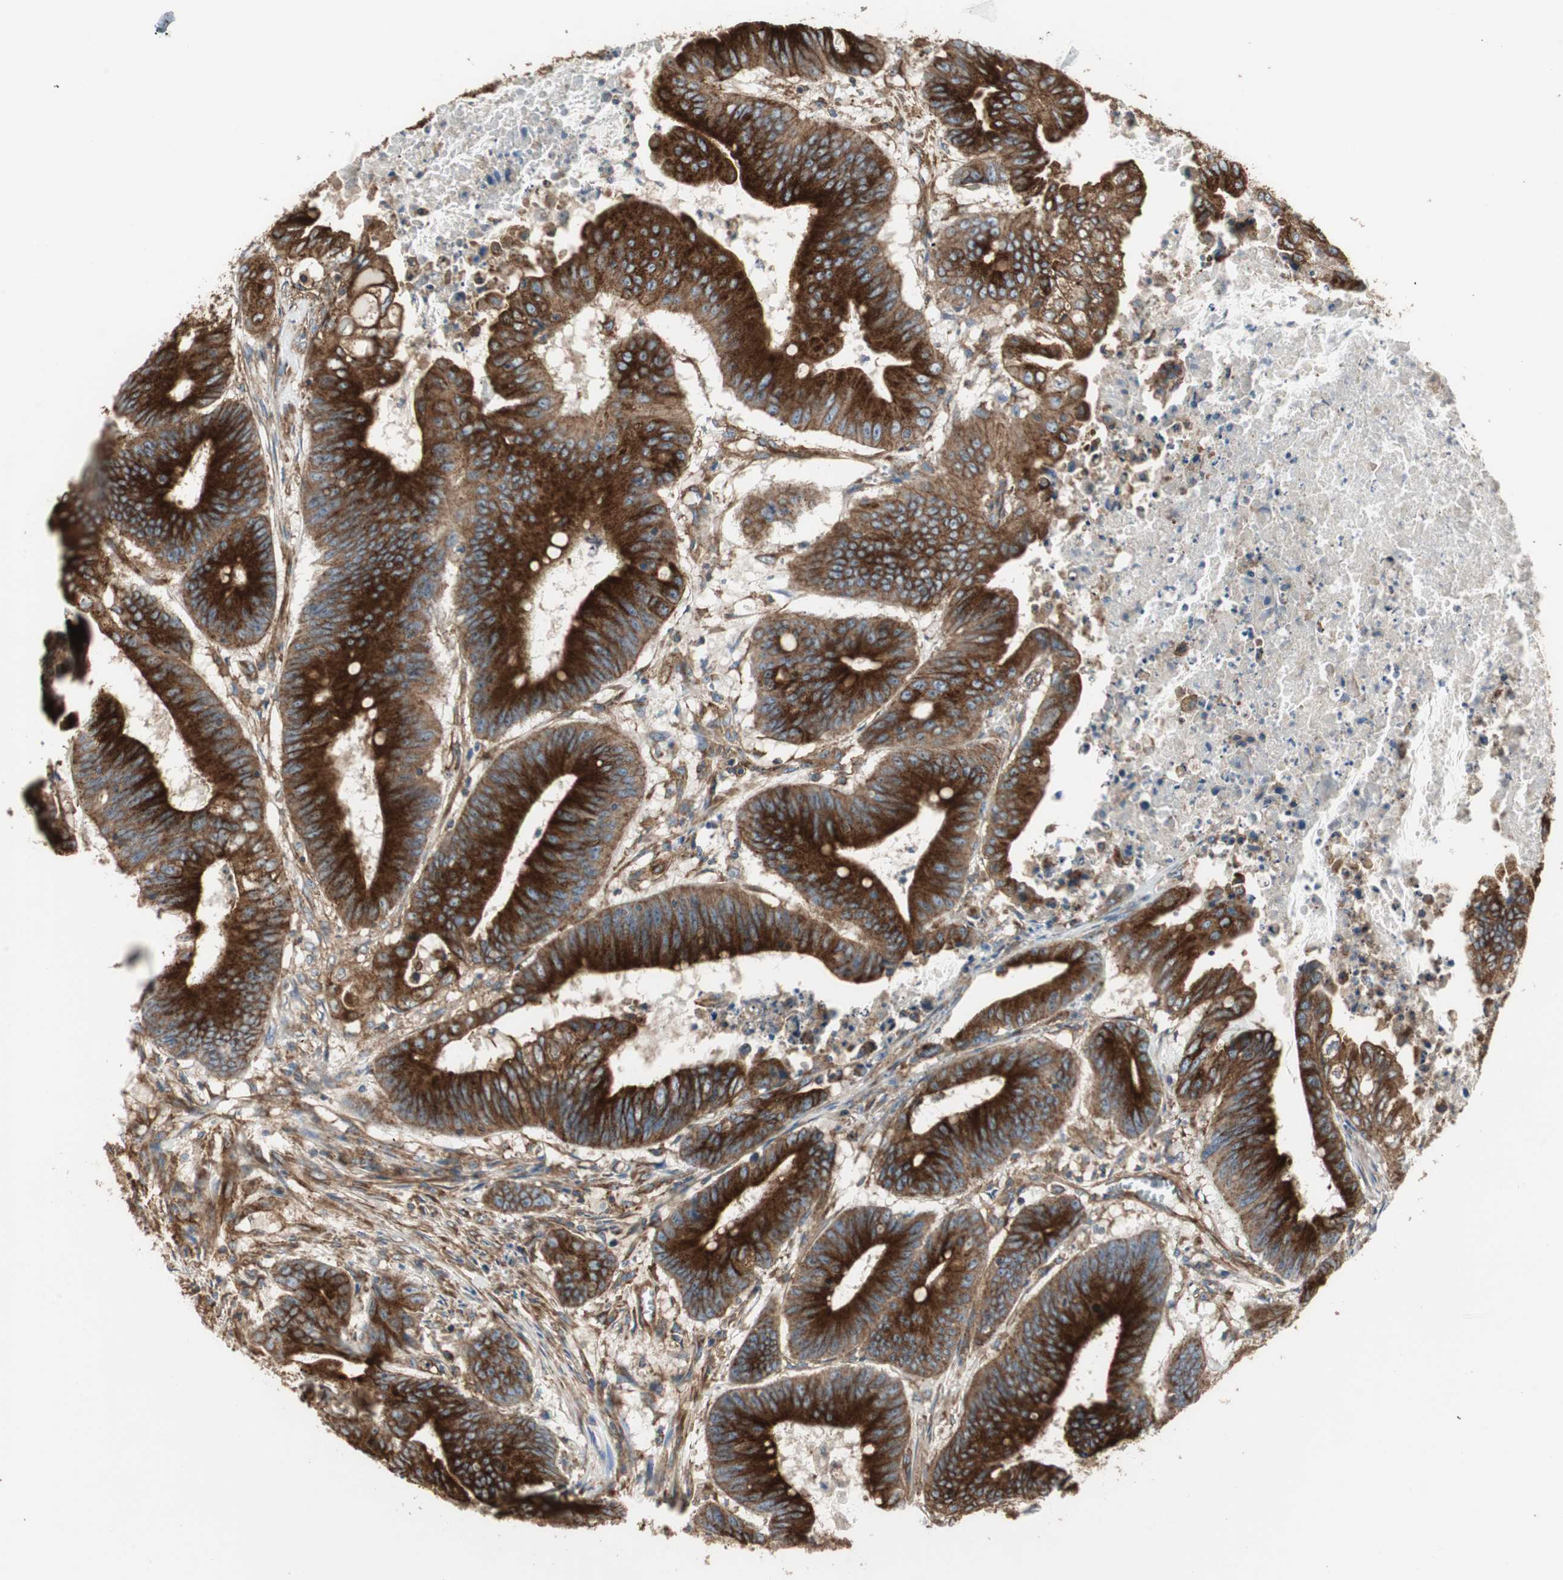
{"staining": {"intensity": "strong", "quantity": ">75%", "location": "cytoplasmic/membranous"}, "tissue": "colorectal cancer", "cell_type": "Tumor cells", "image_type": "cancer", "snomed": [{"axis": "morphology", "description": "Adenocarcinoma, NOS"}, {"axis": "topography", "description": "Colon"}], "caption": "This is a micrograph of immunohistochemistry (IHC) staining of adenocarcinoma (colorectal), which shows strong expression in the cytoplasmic/membranous of tumor cells.", "gene": "H6PD", "patient": {"sex": "male", "age": 45}}